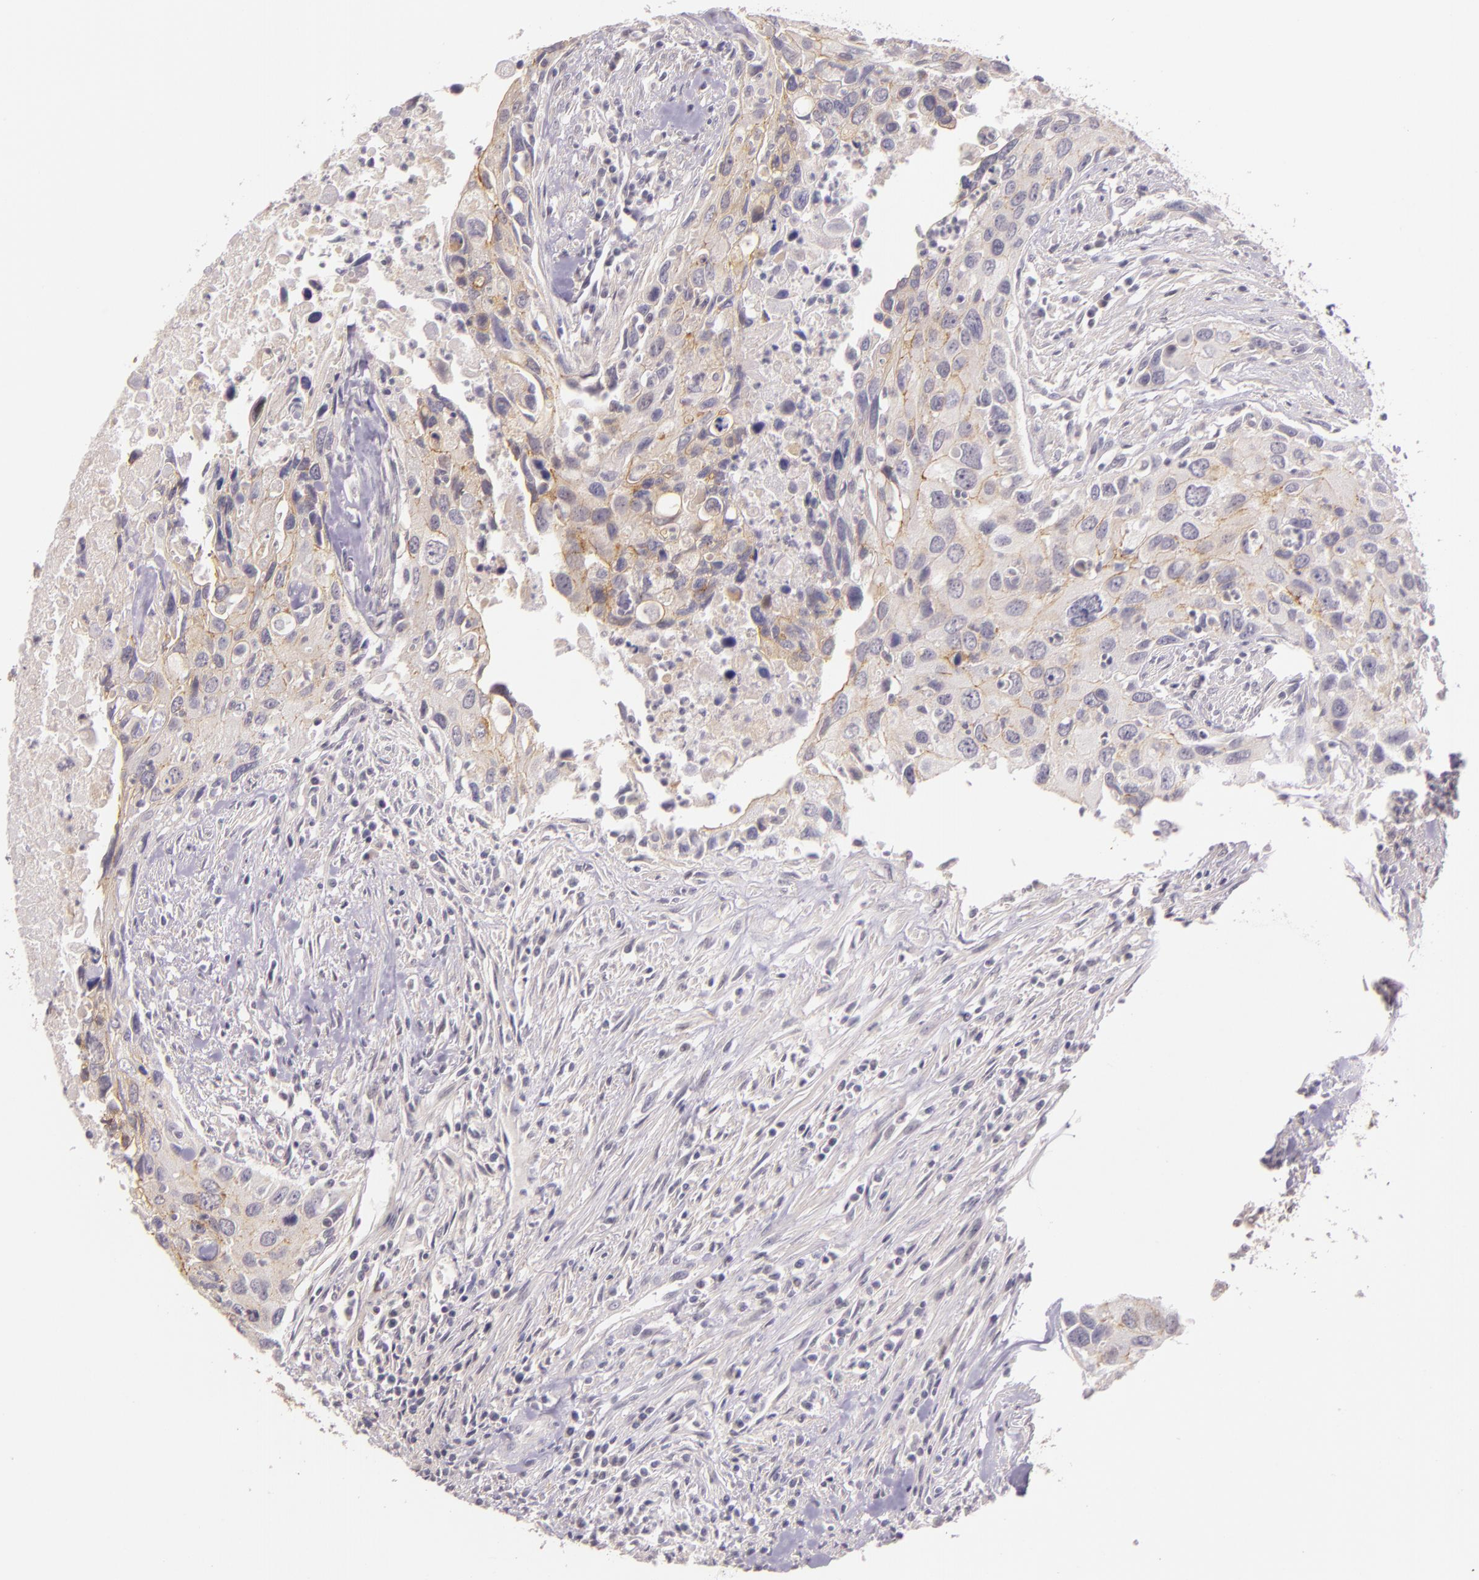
{"staining": {"intensity": "negative", "quantity": "none", "location": "none"}, "tissue": "urothelial cancer", "cell_type": "Tumor cells", "image_type": "cancer", "snomed": [{"axis": "morphology", "description": "Urothelial carcinoma, High grade"}, {"axis": "topography", "description": "Urinary bladder"}], "caption": "Urothelial cancer was stained to show a protein in brown. There is no significant staining in tumor cells.", "gene": "ARMH4", "patient": {"sex": "male", "age": 71}}